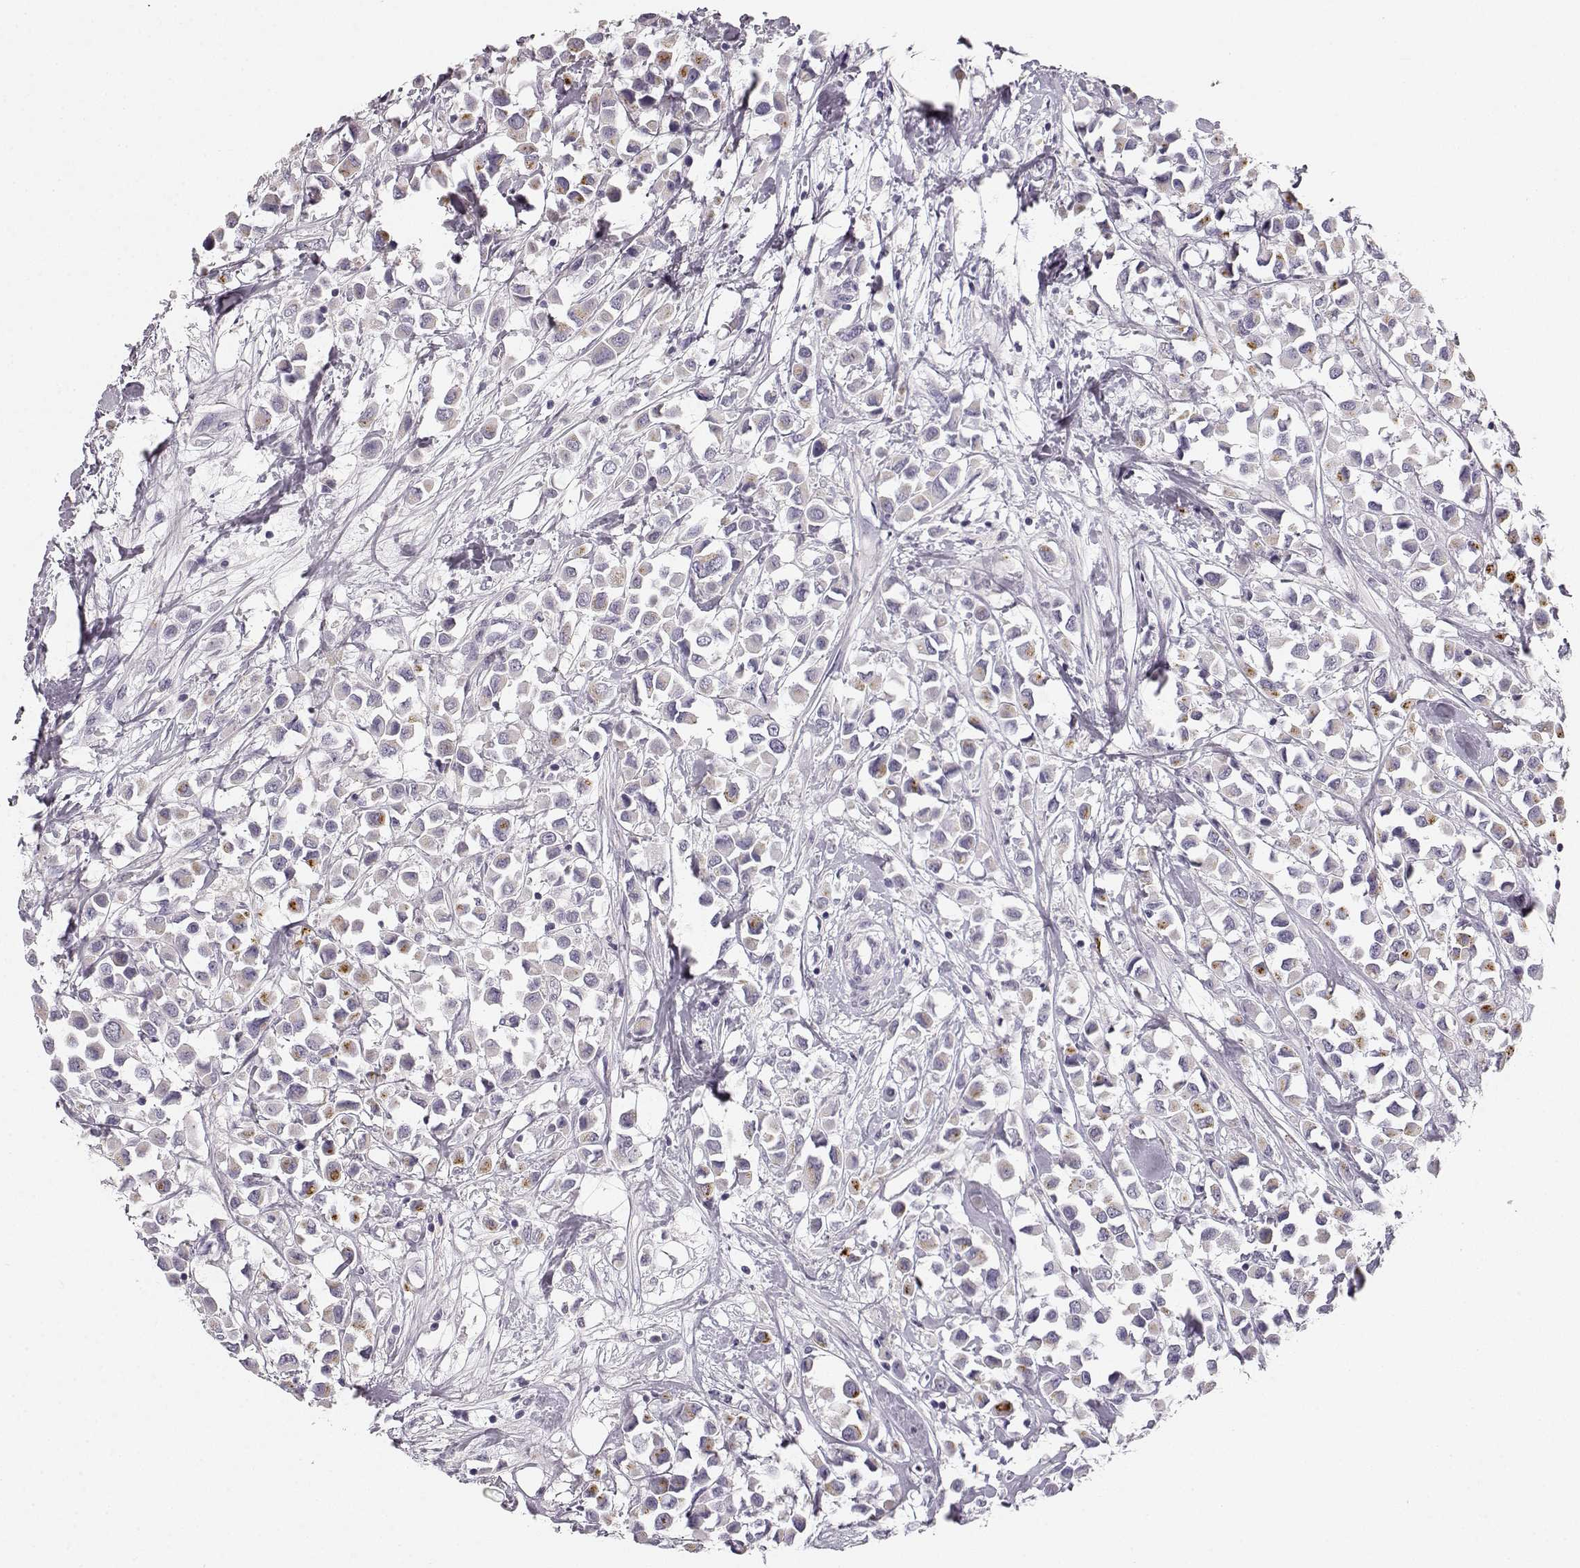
{"staining": {"intensity": "weak", "quantity": "<25%", "location": "cytoplasmic/membranous"}, "tissue": "breast cancer", "cell_type": "Tumor cells", "image_type": "cancer", "snomed": [{"axis": "morphology", "description": "Duct carcinoma"}, {"axis": "topography", "description": "Breast"}], "caption": "Protein analysis of breast cancer exhibits no significant staining in tumor cells.", "gene": "KIAA0319", "patient": {"sex": "female", "age": 61}}